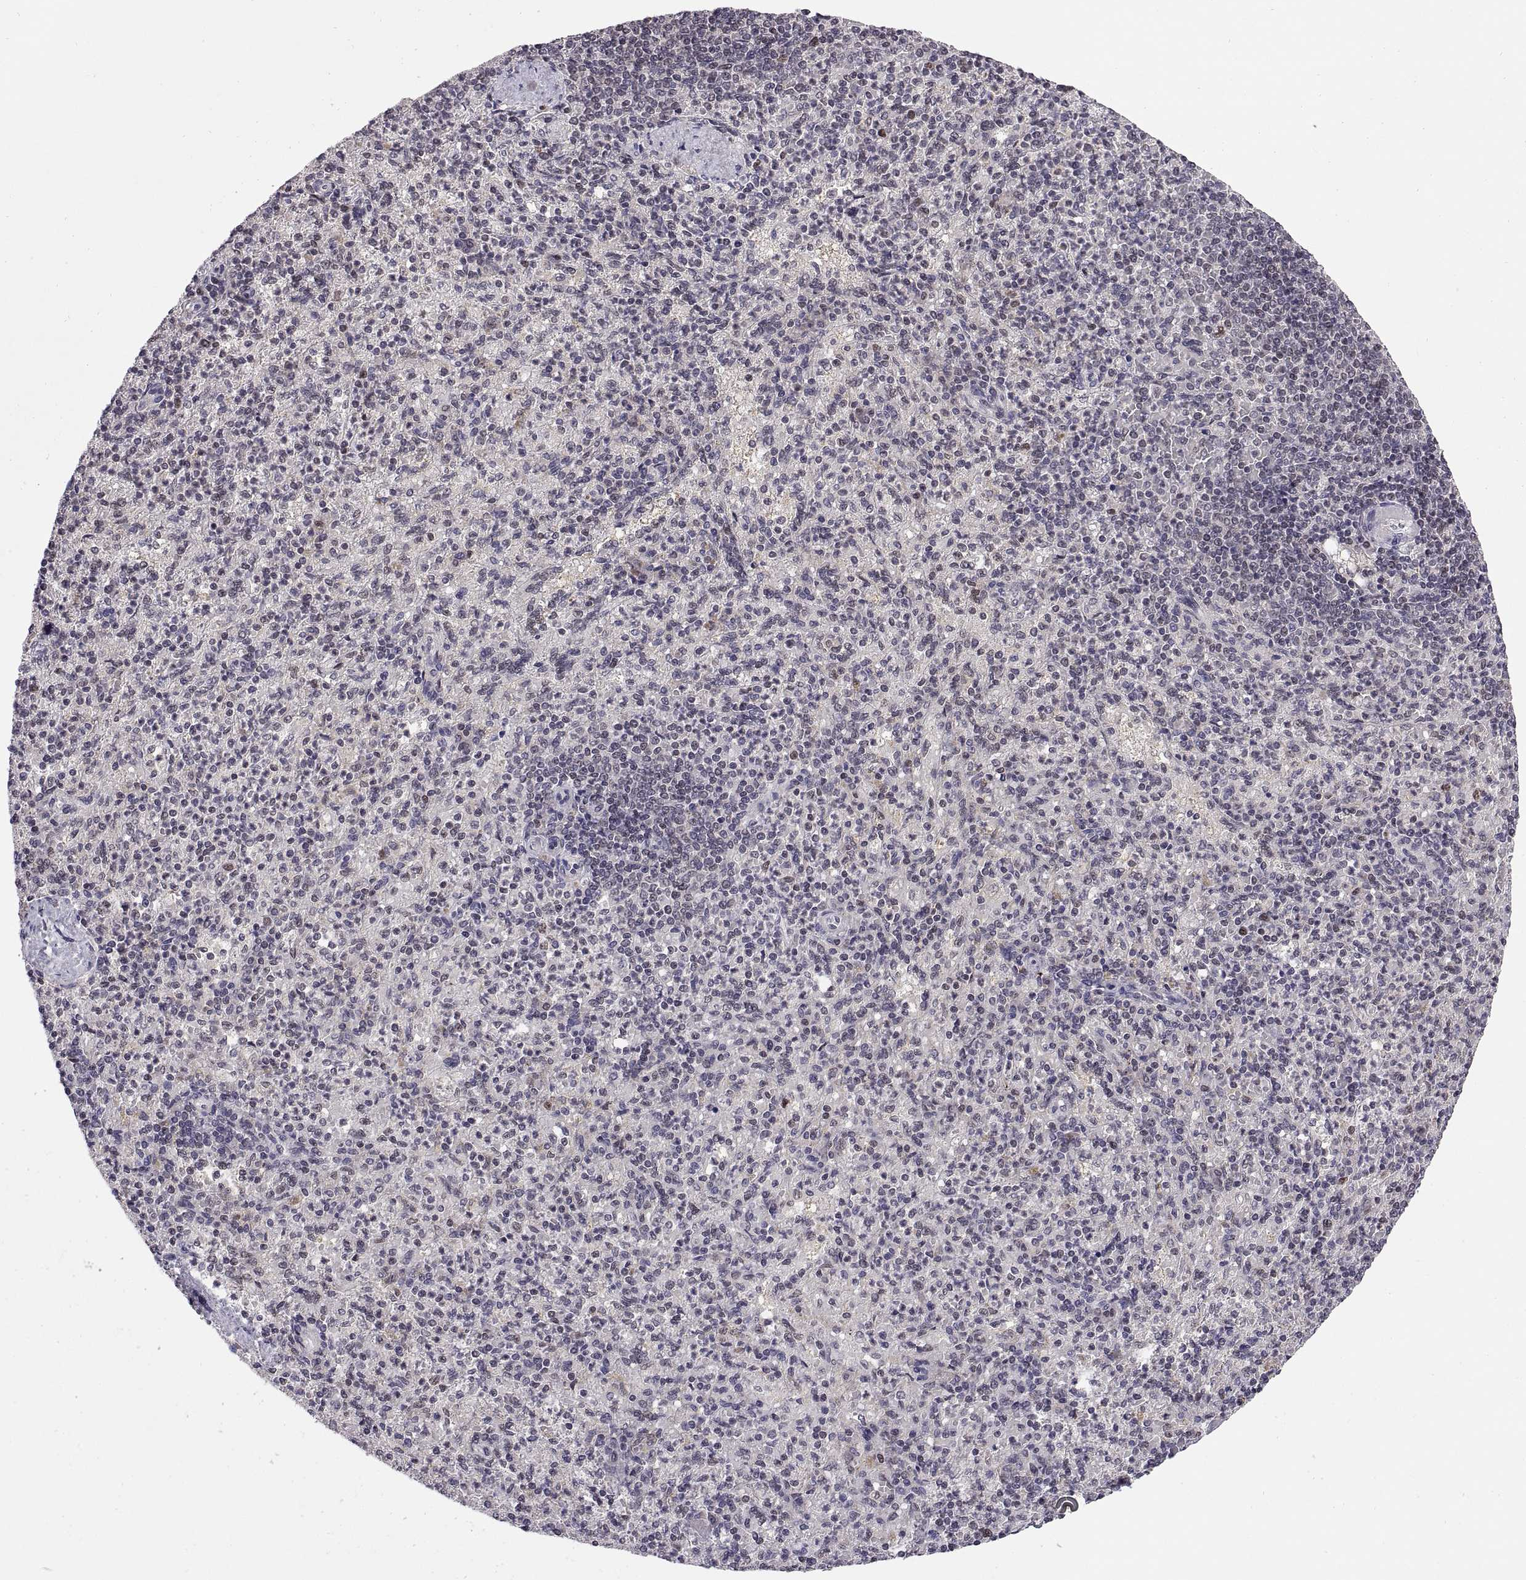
{"staining": {"intensity": "negative", "quantity": "none", "location": "none"}, "tissue": "spleen", "cell_type": "Cells in red pulp", "image_type": "normal", "snomed": [{"axis": "morphology", "description": "Normal tissue, NOS"}, {"axis": "topography", "description": "Spleen"}], "caption": "Immunohistochemistry image of unremarkable spleen: human spleen stained with DAB (3,3'-diaminobenzidine) exhibits no significant protein staining in cells in red pulp. The staining is performed using DAB brown chromogen with nuclei counter-stained in using hematoxylin.", "gene": "CHFR", "patient": {"sex": "female", "age": 74}}